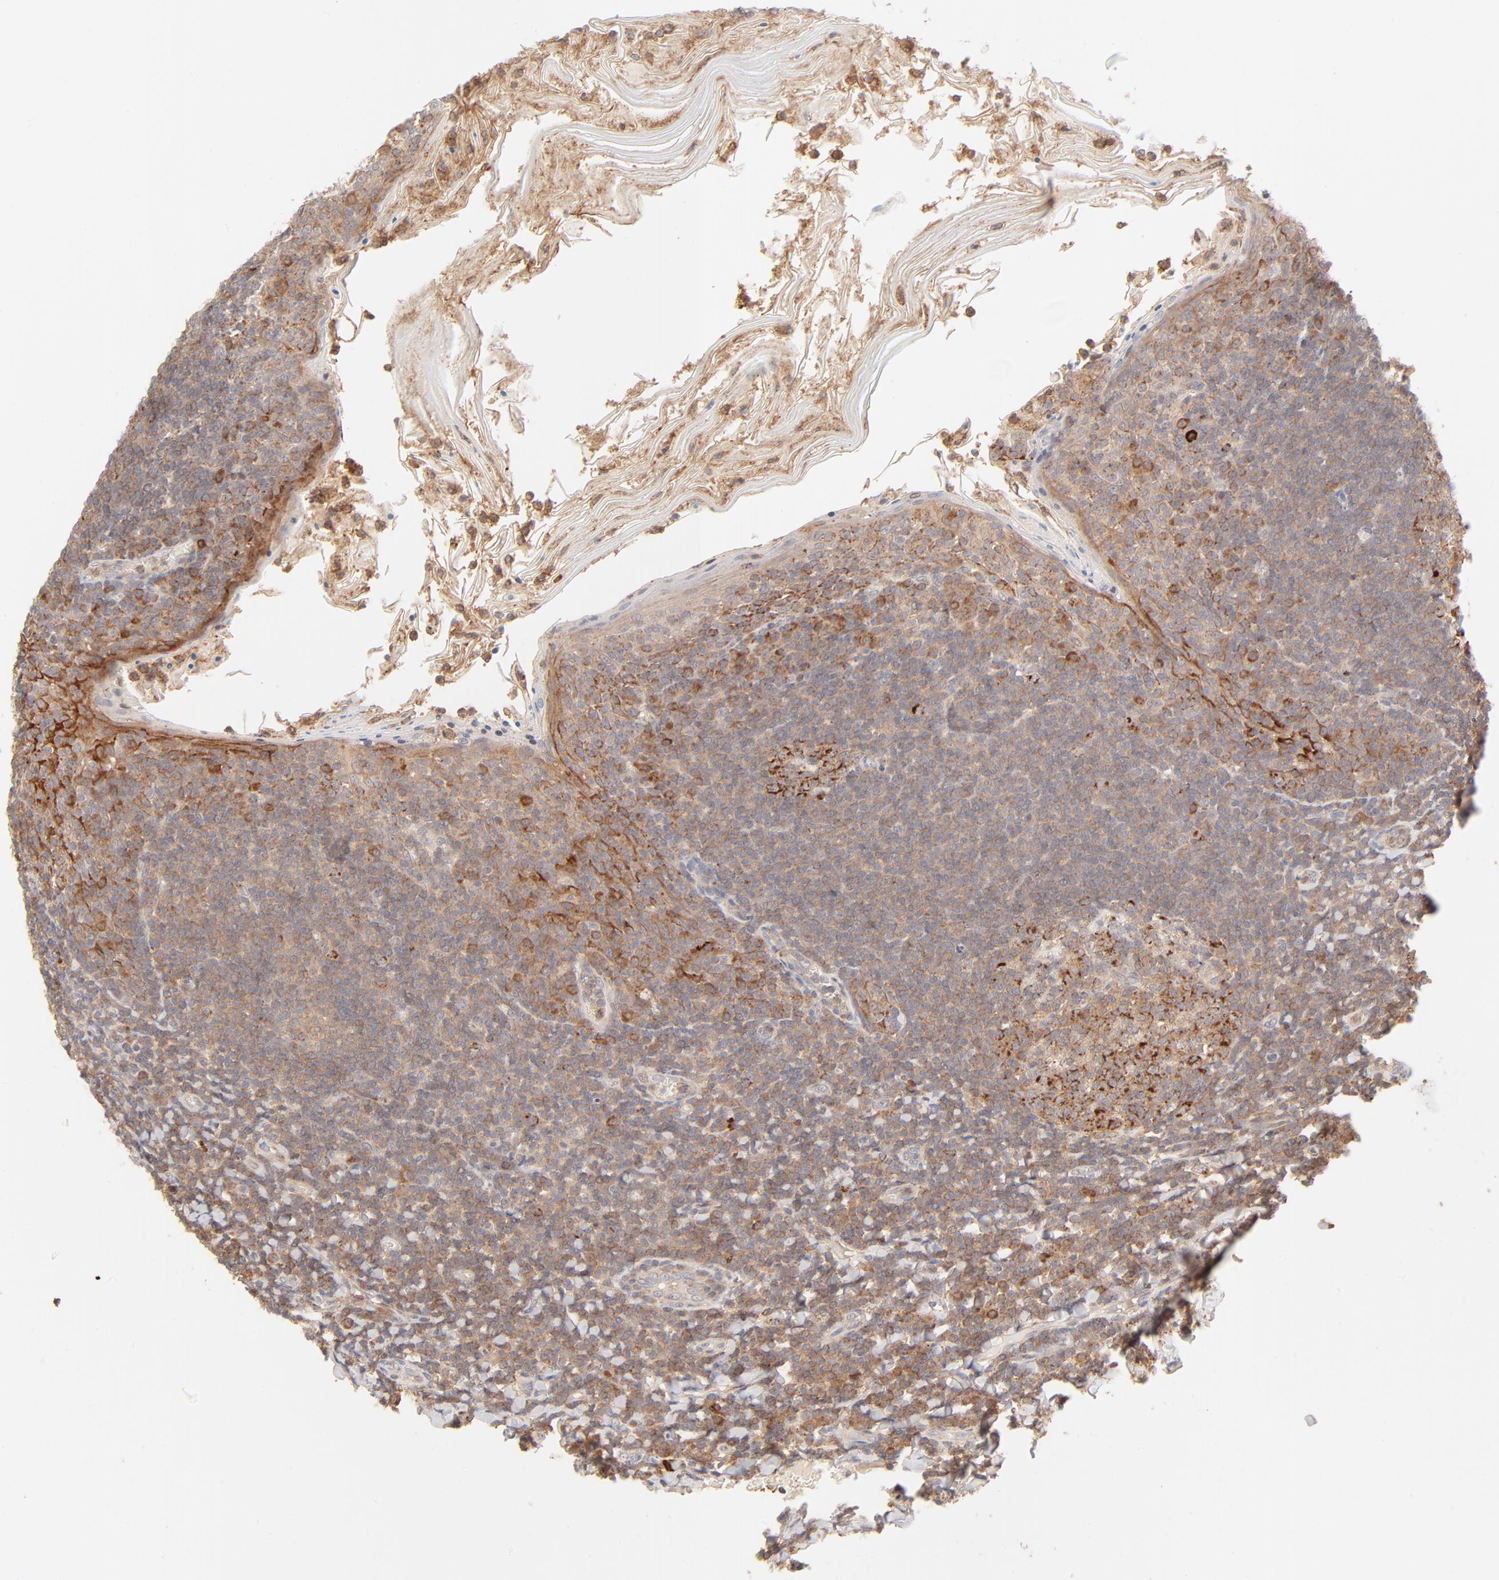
{"staining": {"intensity": "strong", "quantity": "25%-75%", "location": "cytoplasmic/membranous"}, "tissue": "tonsil", "cell_type": "Germinal center cells", "image_type": "normal", "snomed": [{"axis": "morphology", "description": "Normal tissue, NOS"}, {"axis": "topography", "description": "Tonsil"}], "caption": "A micrograph of human tonsil stained for a protein displays strong cytoplasmic/membranous brown staining in germinal center cells.", "gene": "CSPG4", "patient": {"sex": "male", "age": 31}}